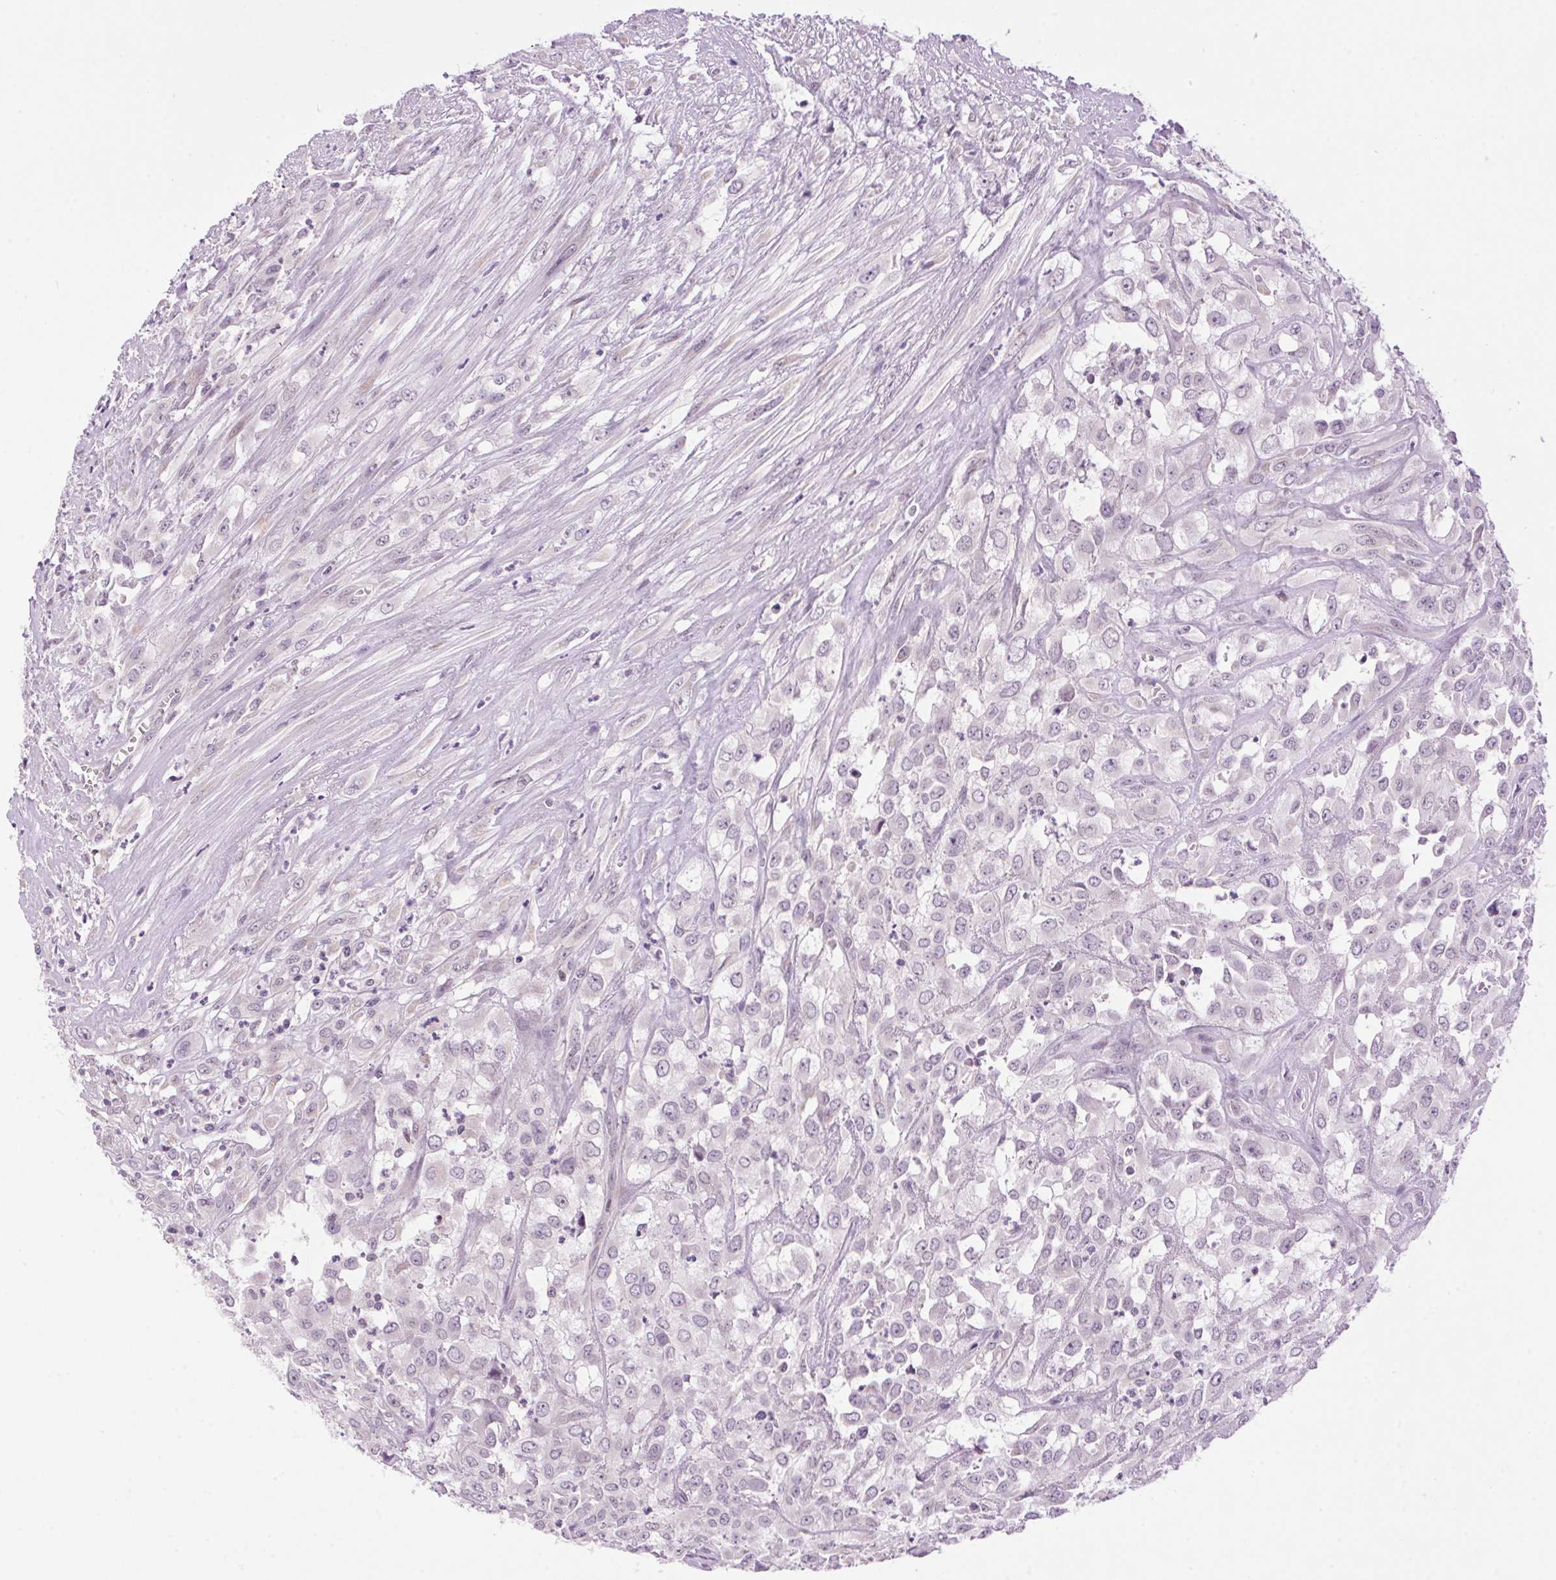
{"staining": {"intensity": "negative", "quantity": "none", "location": "none"}, "tissue": "urothelial cancer", "cell_type": "Tumor cells", "image_type": "cancer", "snomed": [{"axis": "morphology", "description": "Urothelial carcinoma, High grade"}, {"axis": "topography", "description": "Urinary bladder"}], "caption": "An immunohistochemistry photomicrograph of urothelial carcinoma (high-grade) is shown. There is no staining in tumor cells of urothelial carcinoma (high-grade).", "gene": "SMIM13", "patient": {"sex": "male", "age": 67}}